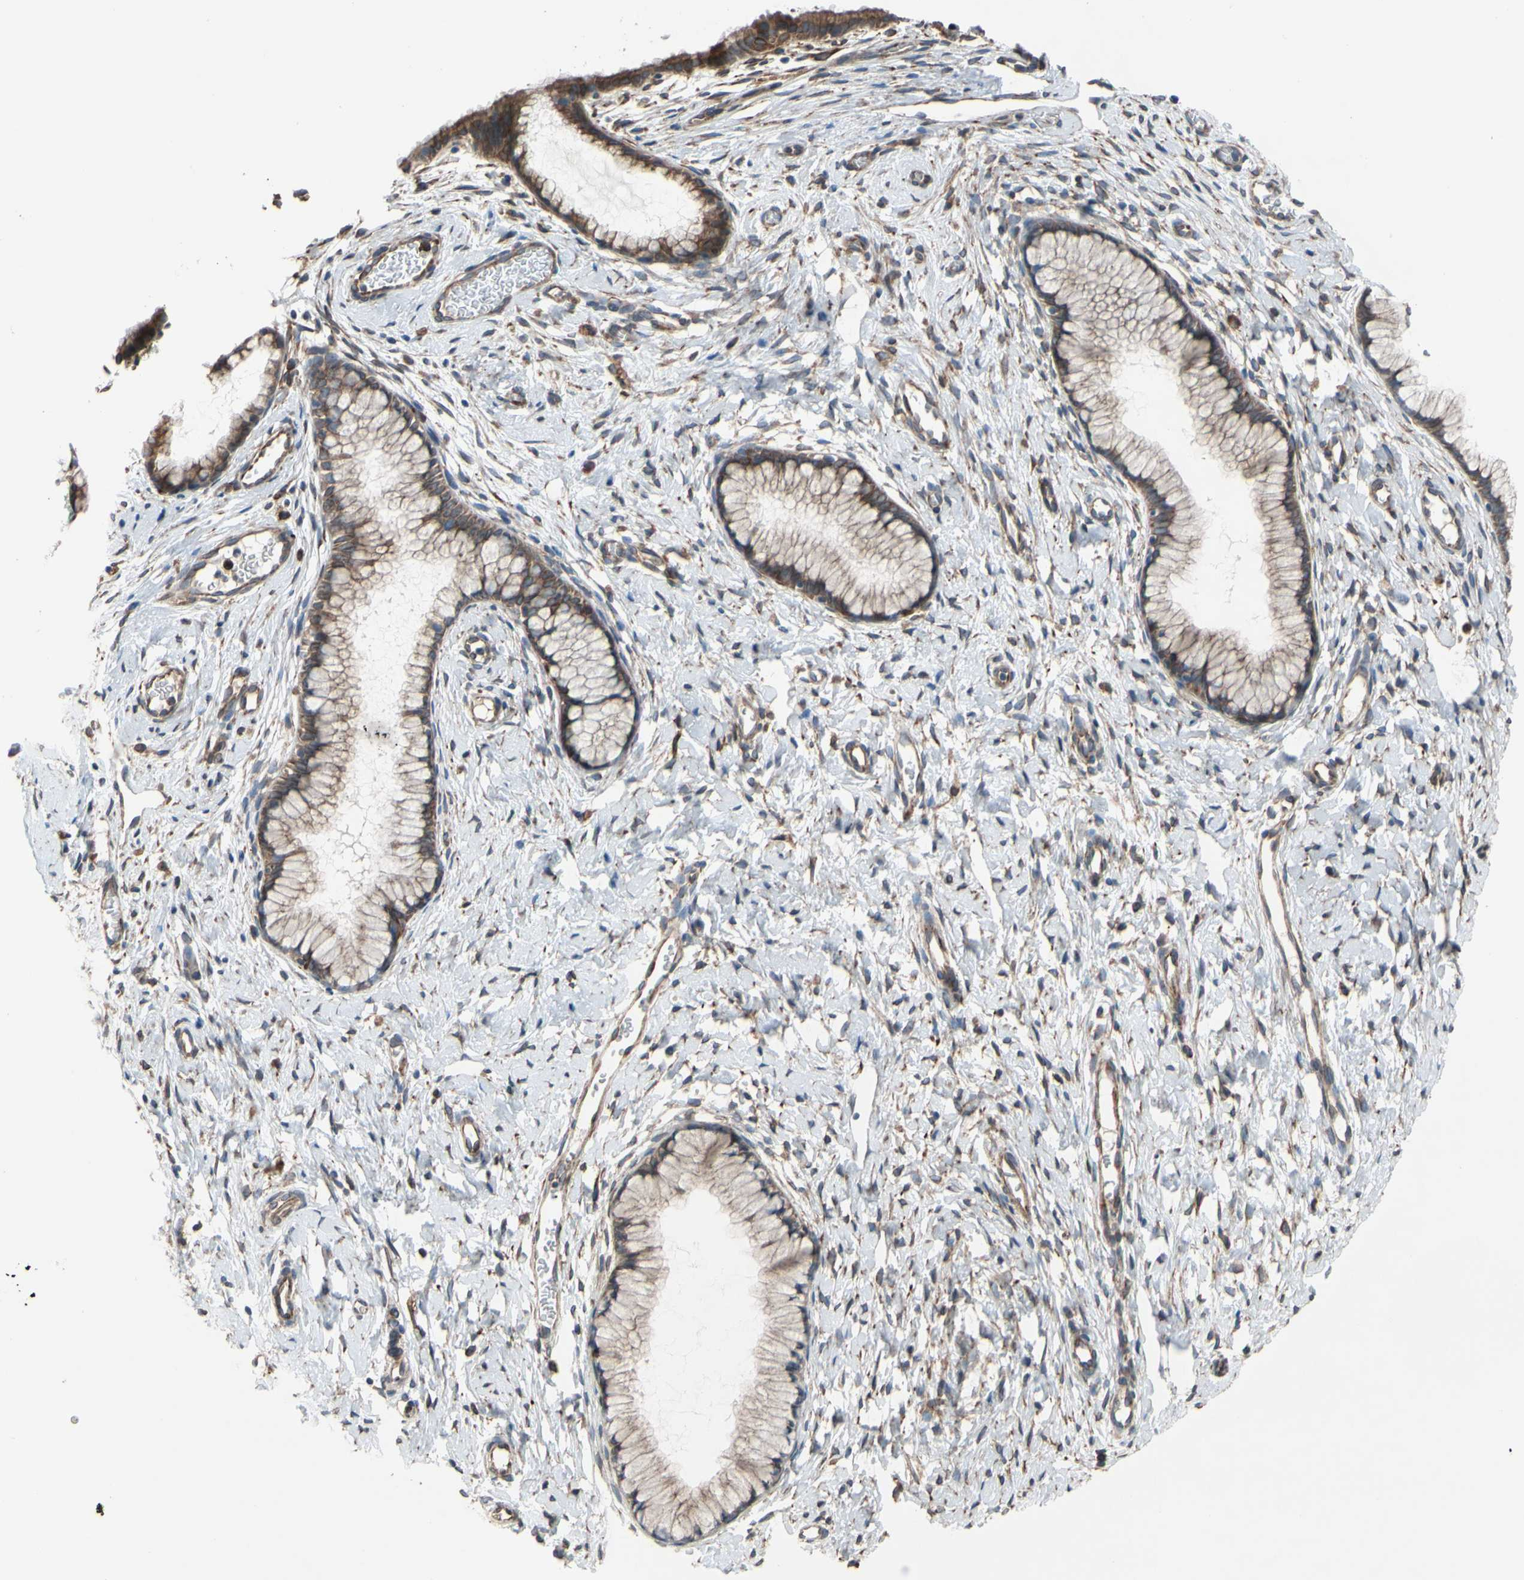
{"staining": {"intensity": "moderate", "quantity": ">75%", "location": "cytoplasmic/membranous"}, "tissue": "cervix", "cell_type": "Glandular cells", "image_type": "normal", "snomed": [{"axis": "morphology", "description": "Normal tissue, NOS"}, {"axis": "topography", "description": "Cervix"}], "caption": "Immunohistochemistry (IHC) histopathology image of benign cervix: human cervix stained using immunohistochemistry (IHC) exhibits medium levels of moderate protein expression localized specifically in the cytoplasmic/membranous of glandular cells, appearing as a cytoplasmic/membranous brown color.", "gene": "CLCC1", "patient": {"sex": "female", "age": 65}}